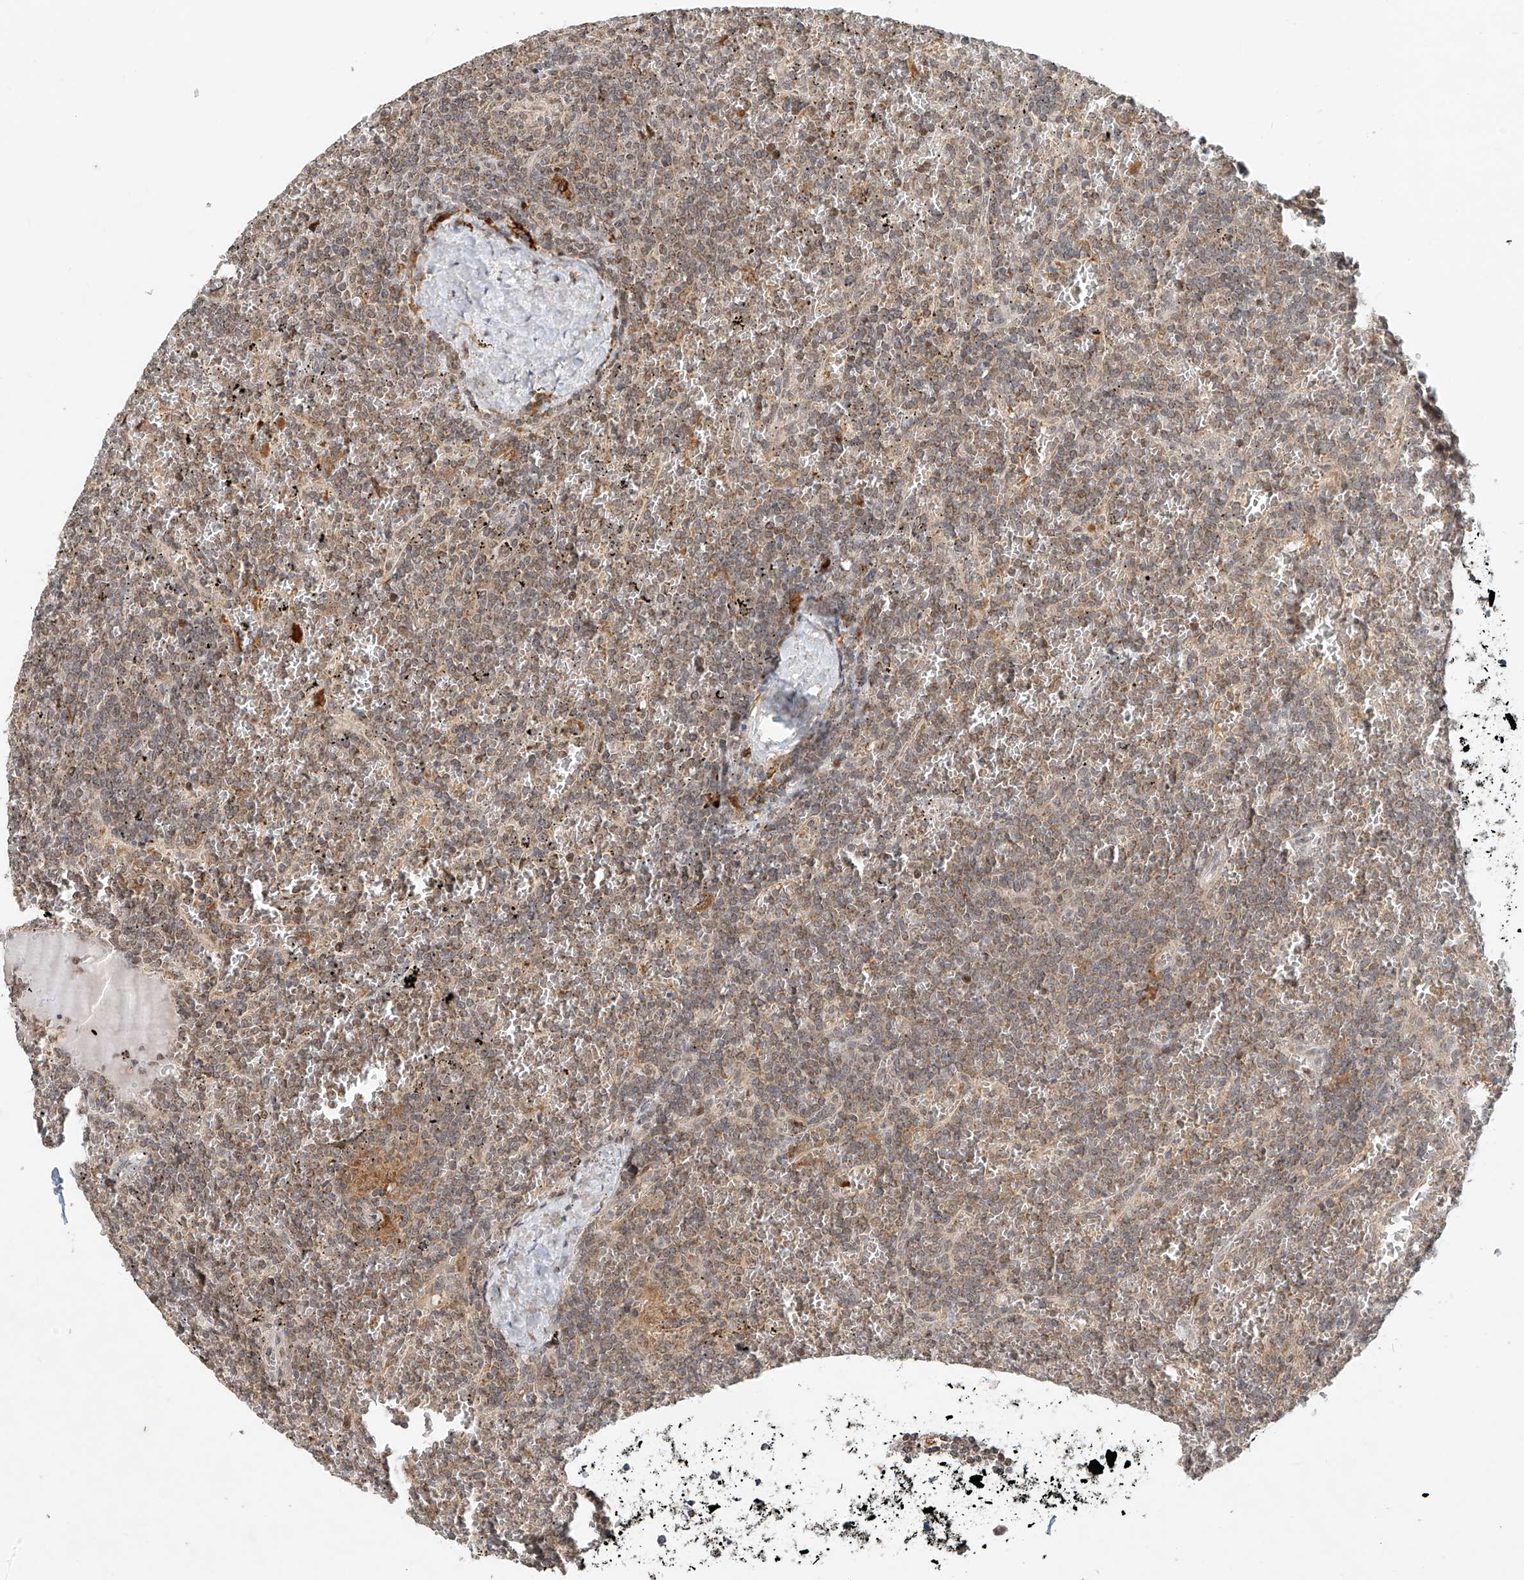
{"staining": {"intensity": "weak", "quantity": "25%-75%", "location": "nuclear"}, "tissue": "lymphoma", "cell_type": "Tumor cells", "image_type": "cancer", "snomed": [{"axis": "morphology", "description": "Malignant lymphoma, non-Hodgkin's type, Low grade"}, {"axis": "topography", "description": "Spleen"}], "caption": "Weak nuclear expression is identified in about 25%-75% of tumor cells in lymphoma. Immunohistochemistry (ihc) stains the protein in brown and the nuclei are stained blue.", "gene": "SYTL3", "patient": {"sex": "female", "age": 19}}